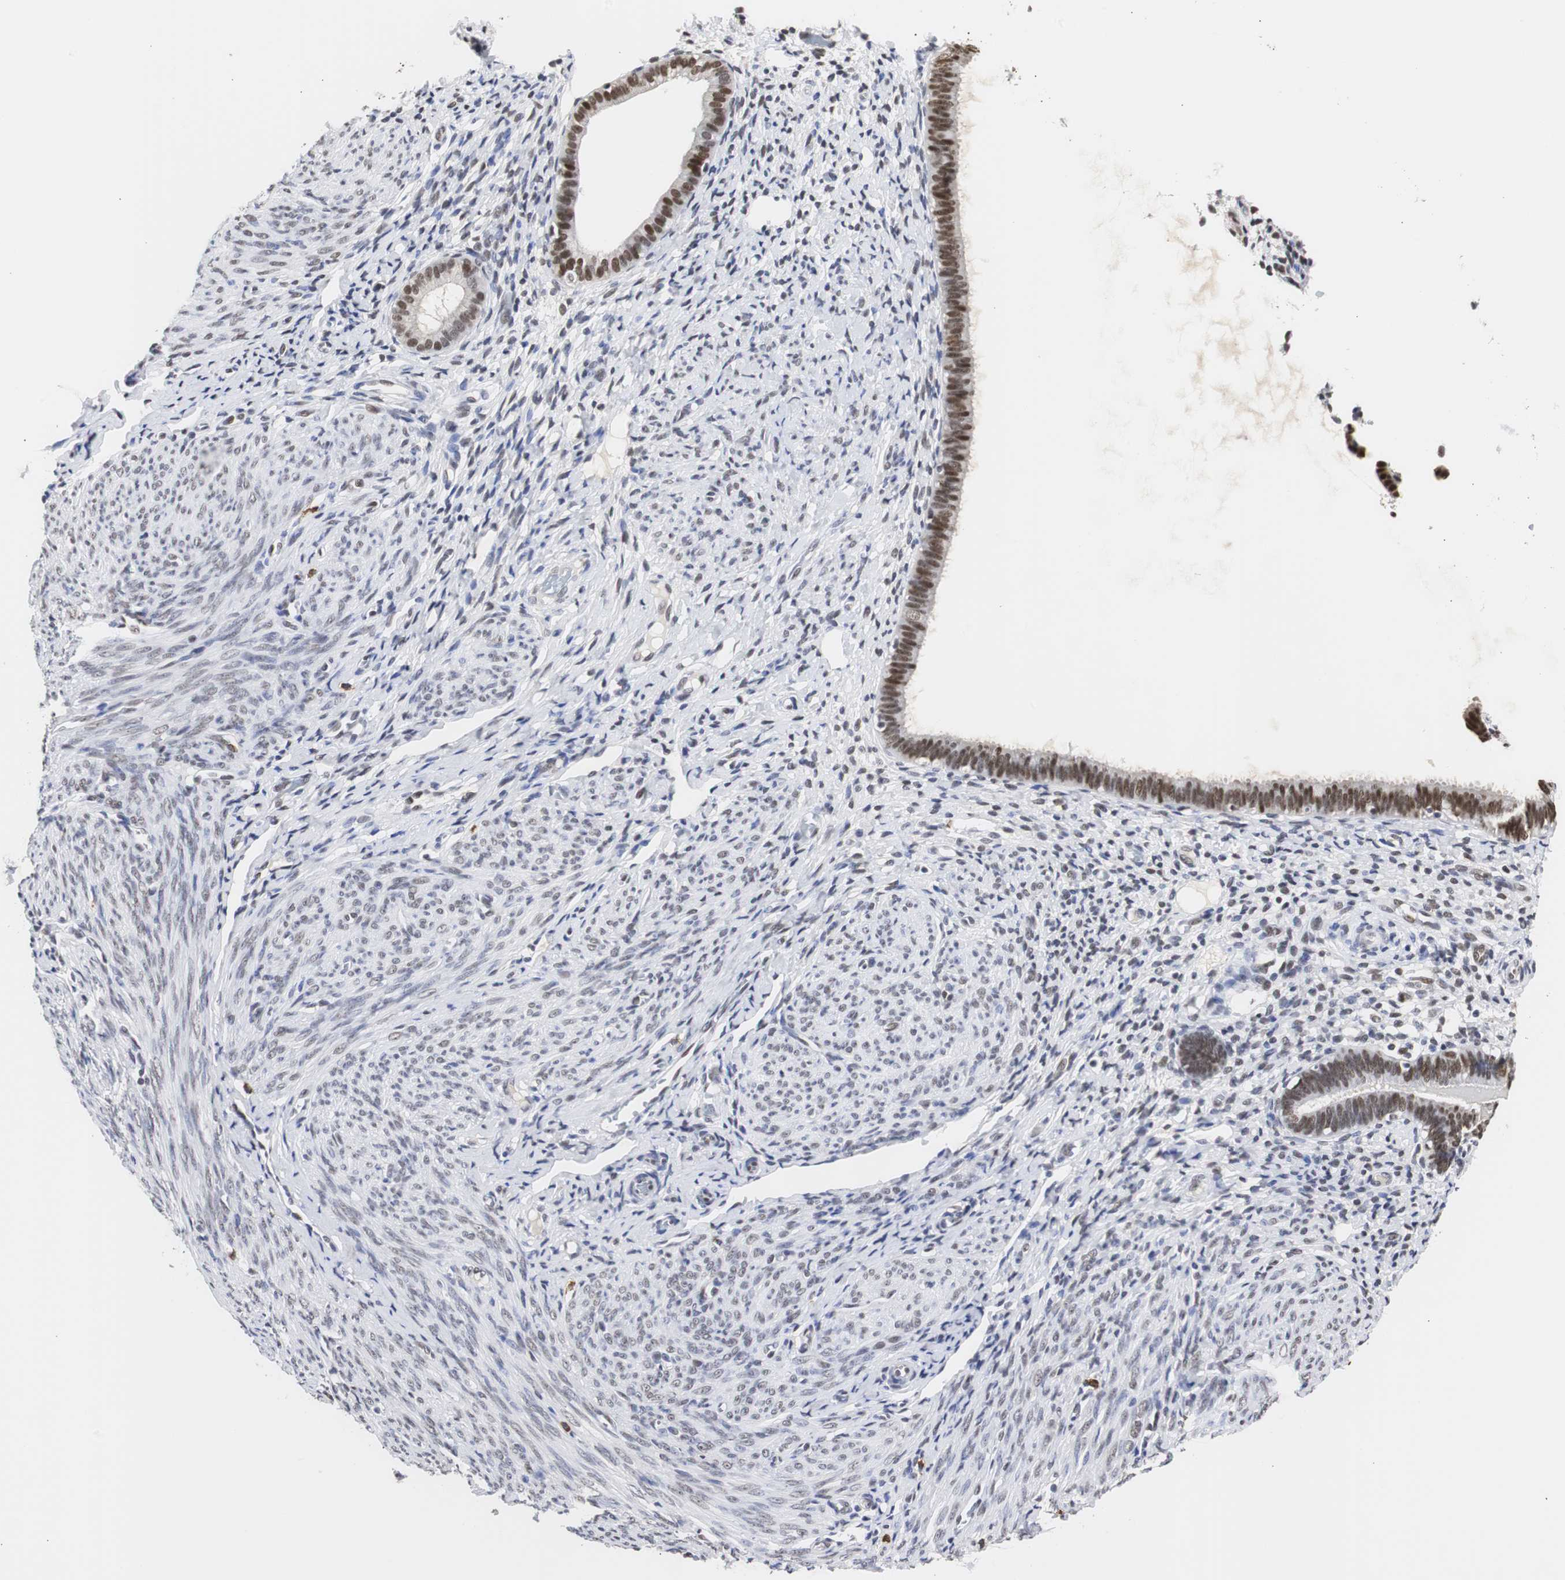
{"staining": {"intensity": "weak", "quantity": "<25%", "location": "nuclear"}, "tissue": "endometrium", "cell_type": "Cells in endometrial stroma", "image_type": "normal", "snomed": [{"axis": "morphology", "description": "Normal tissue, NOS"}, {"axis": "topography", "description": "Endometrium"}], "caption": "This is a photomicrograph of IHC staining of normal endometrium, which shows no staining in cells in endometrial stroma.", "gene": "ZFC3H1", "patient": {"sex": "female", "age": 61}}